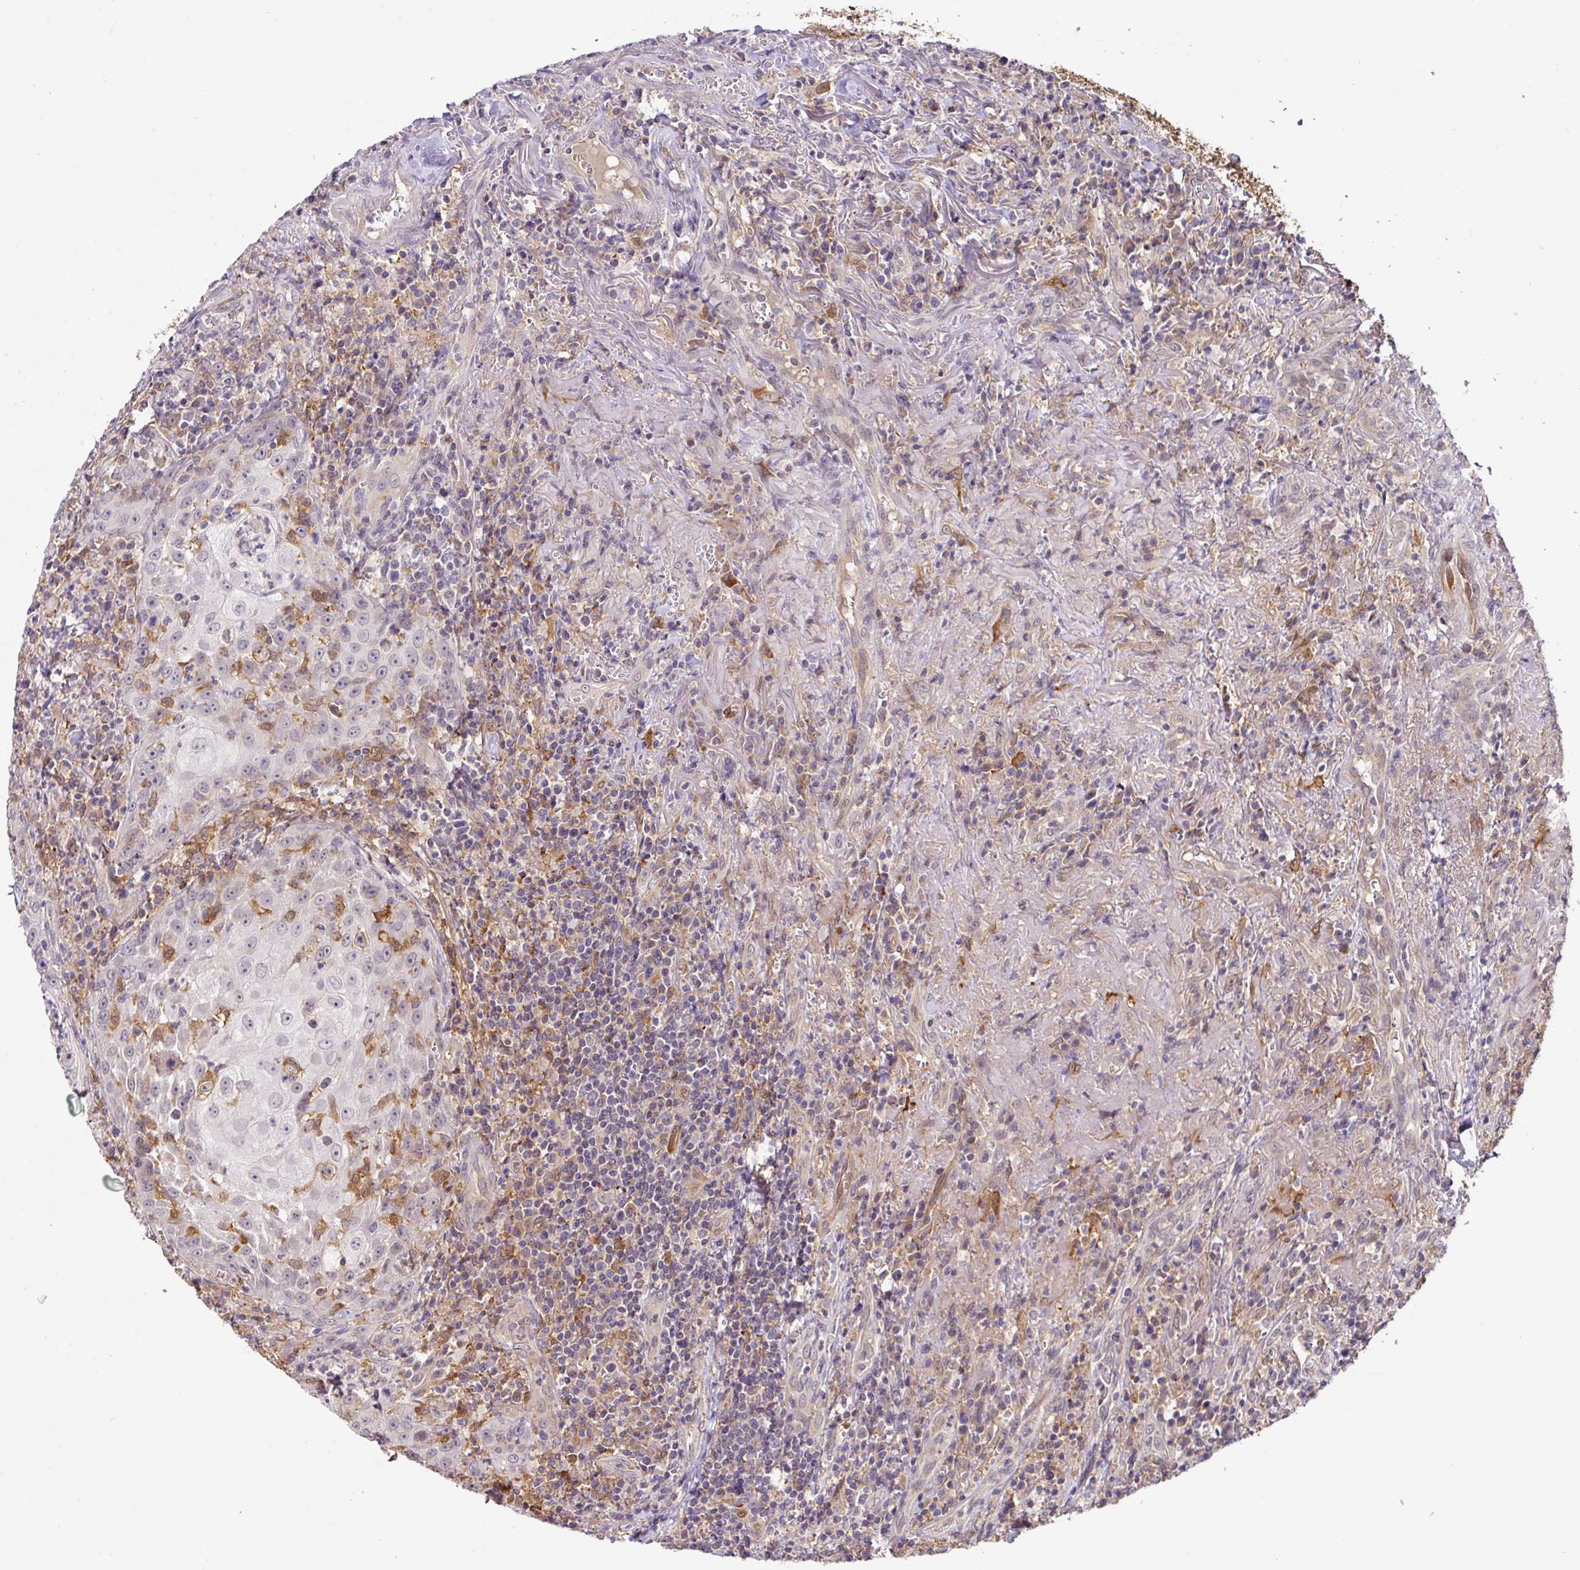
{"staining": {"intensity": "negative", "quantity": "none", "location": "none"}, "tissue": "head and neck cancer", "cell_type": "Tumor cells", "image_type": "cancer", "snomed": [{"axis": "morphology", "description": "Normal tissue, NOS"}, {"axis": "morphology", "description": "Squamous cell carcinoma, NOS"}, {"axis": "topography", "description": "Oral tissue"}, {"axis": "topography", "description": "Head-Neck"}], "caption": "The IHC micrograph has no significant staining in tumor cells of head and neck squamous cell carcinoma tissue.", "gene": "GCNT7", "patient": {"sex": "female", "age": 70}}